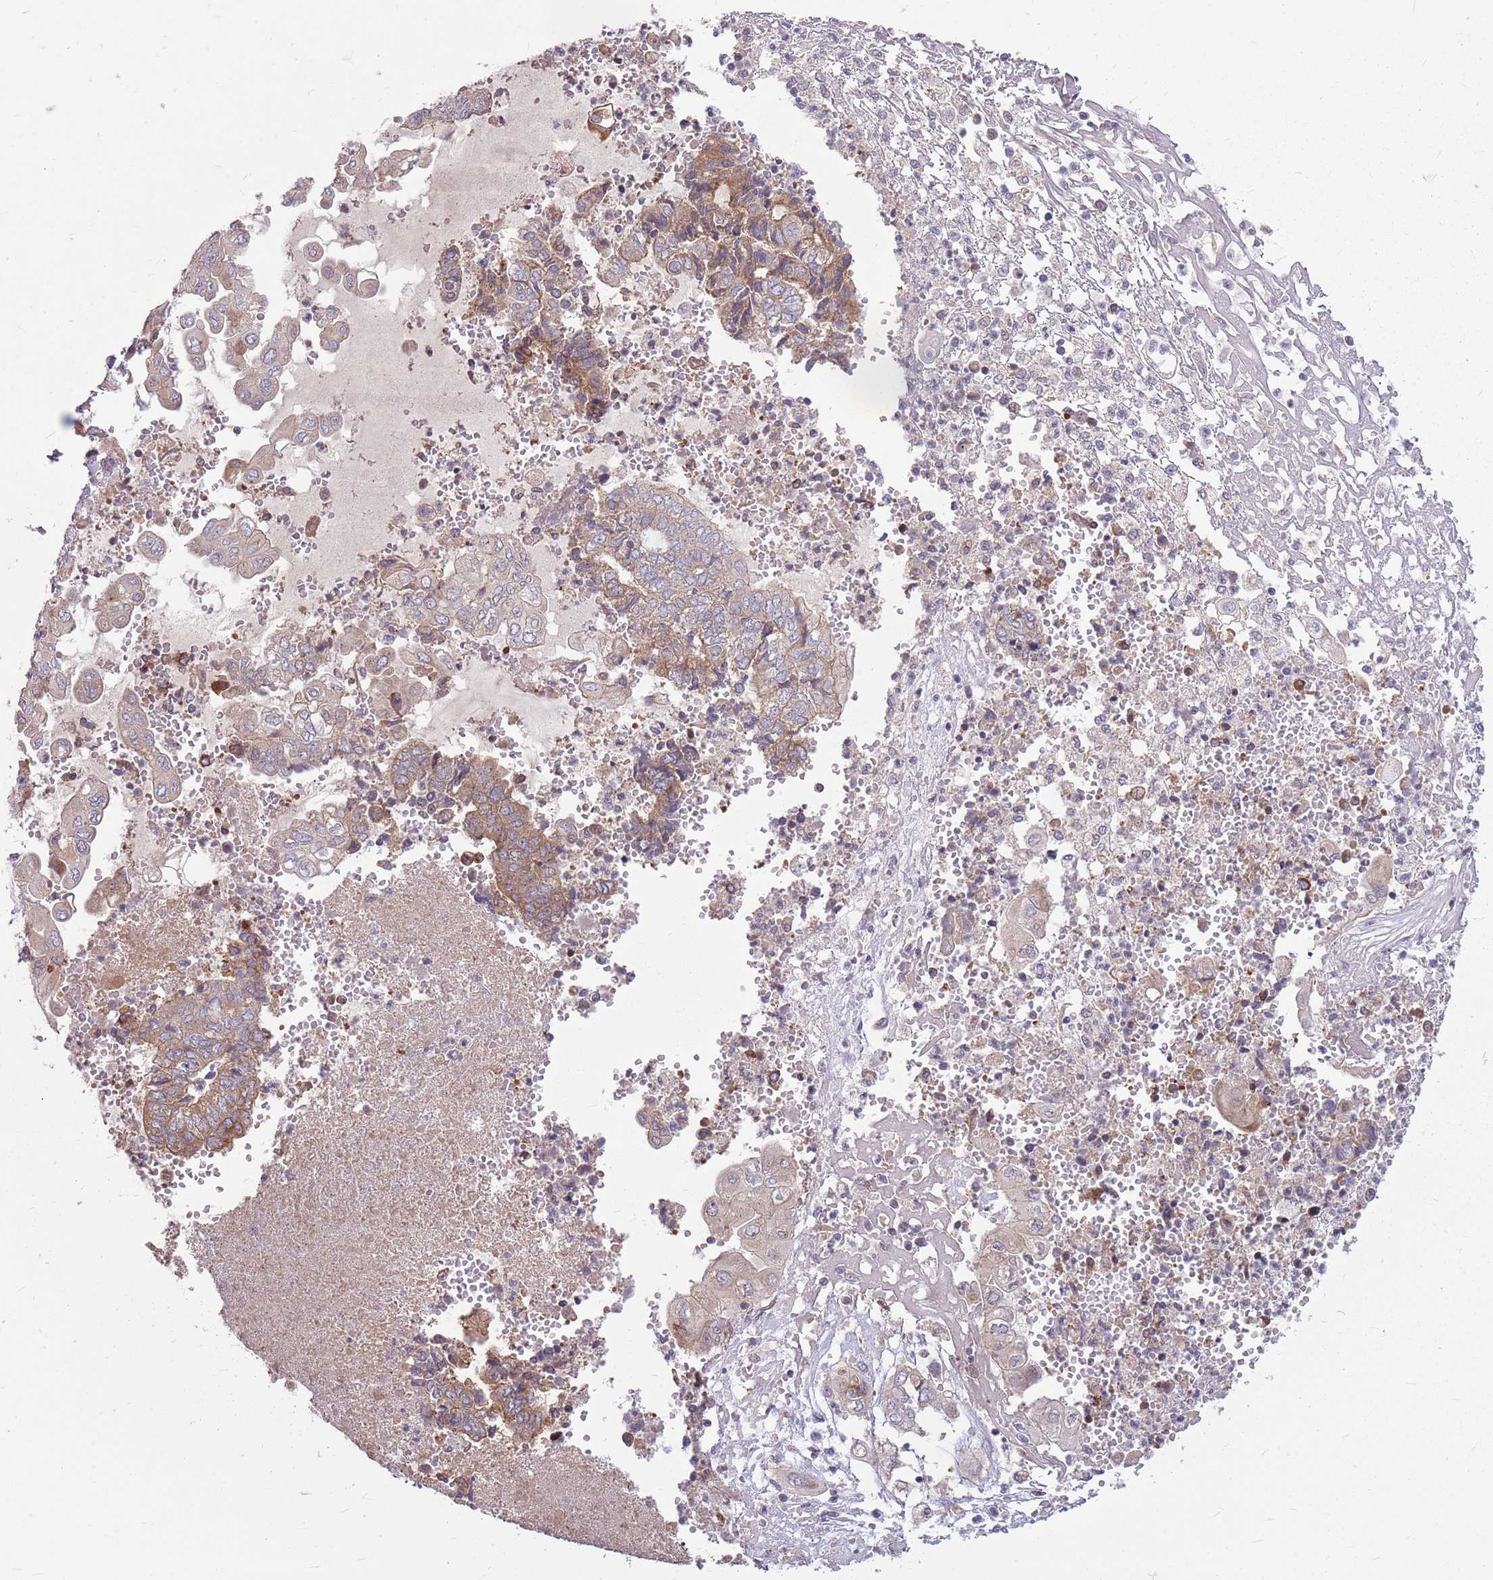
{"staining": {"intensity": "moderate", "quantity": ">75%", "location": "cytoplasmic/membranous"}, "tissue": "endometrial cancer", "cell_type": "Tumor cells", "image_type": "cancer", "snomed": [{"axis": "morphology", "description": "Adenocarcinoma, NOS"}, {"axis": "topography", "description": "Uterus"}, {"axis": "topography", "description": "Endometrium"}], "caption": "Protein expression analysis of human endometrial adenocarcinoma reveals moderate cytoplasmic/membranous staining in about >75% of tumor cells. The staining is performed using DAB (3,3'-diaminobenzidine) brown chromogen to label protein expression. The nuclei are counter-stained blue using hematoxylin.", "gene": "PPP1R27", "patient": {"sex": "female", "age": 70}}